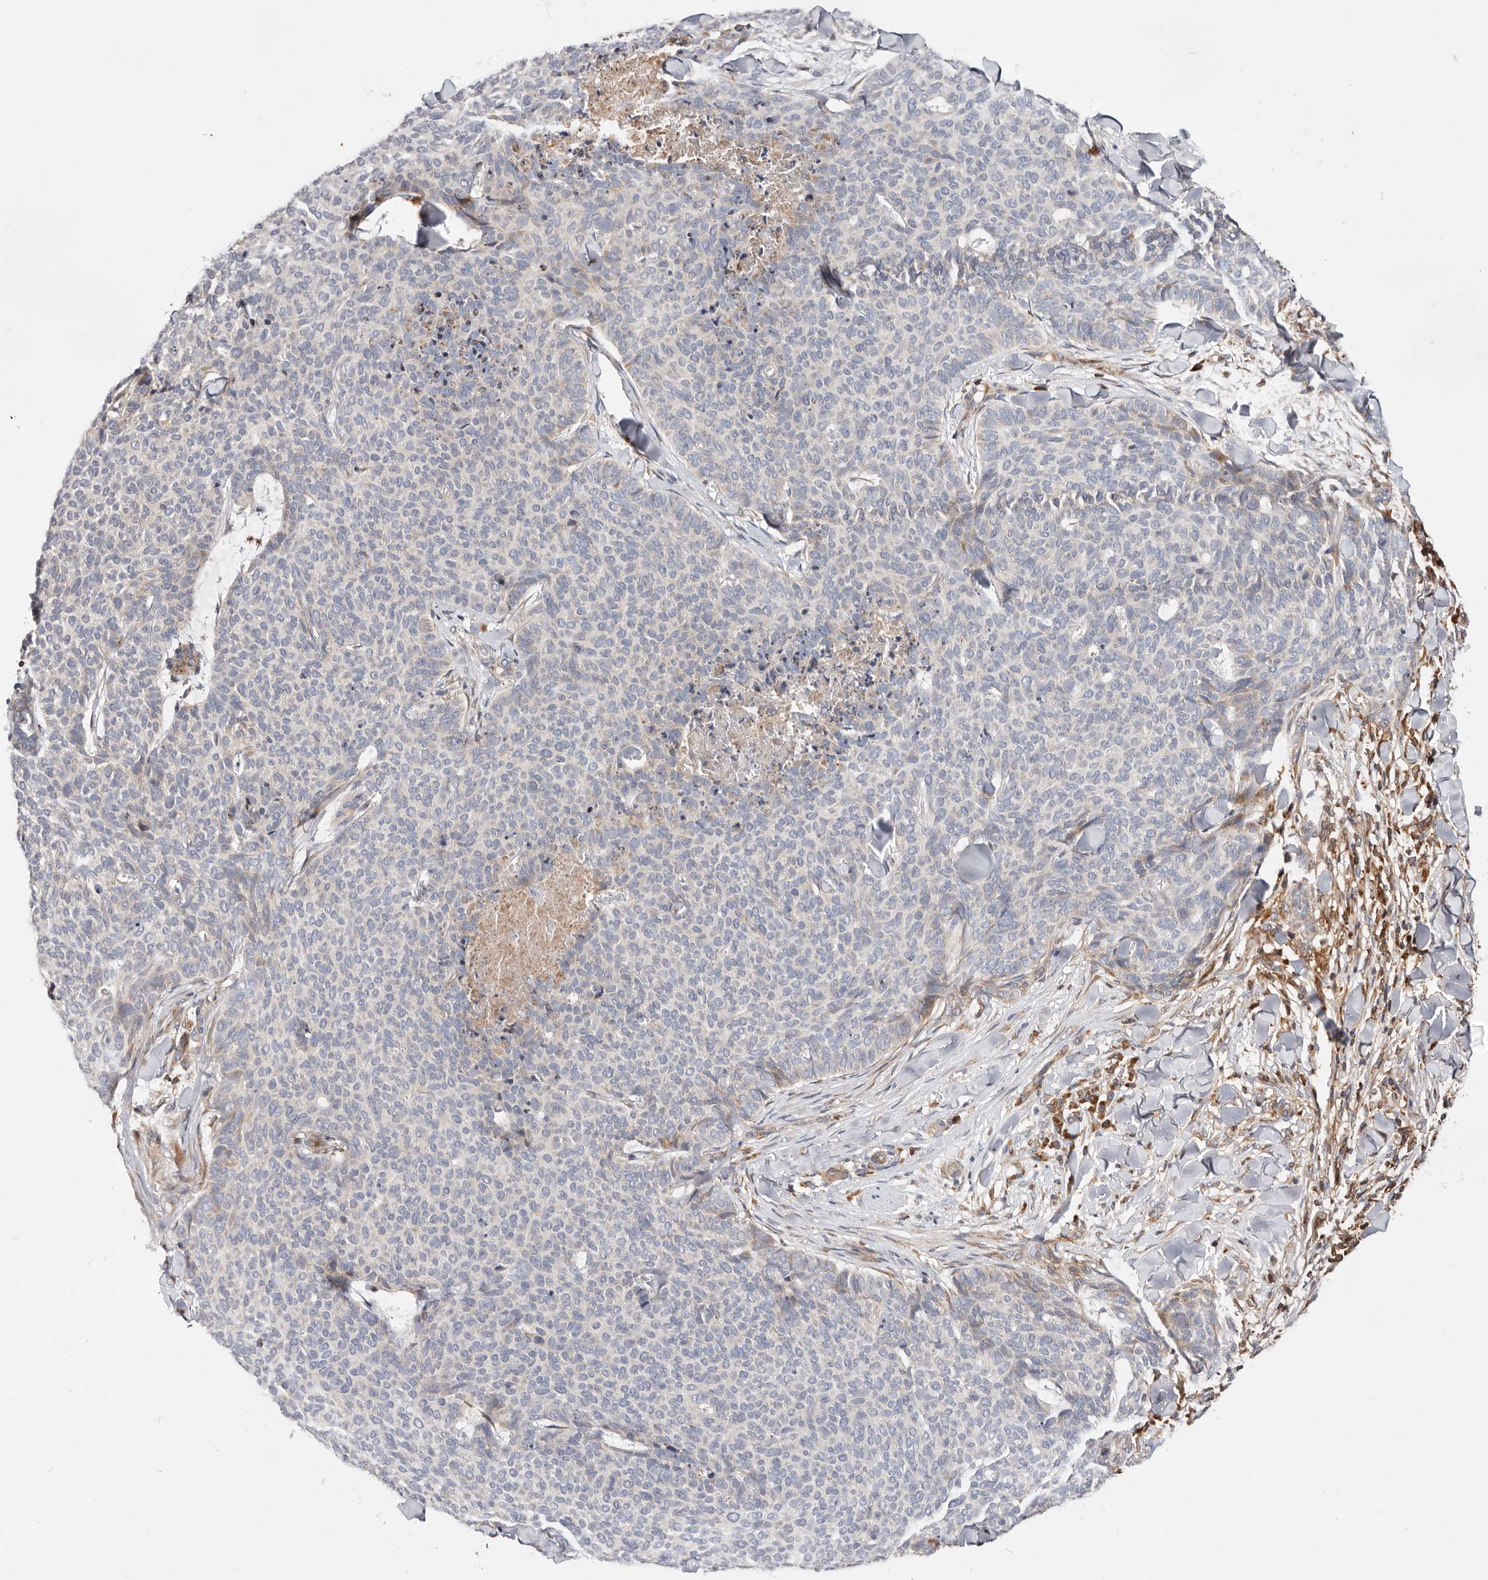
{"staining": {"intensity": "negative", "quantity": "none", "location": "none"}, "tissue": "skin cancer", "cell_type": "Tumor cells", "image_type": "cancer", "snomed": [{"axis": "morphology", "description": "Normal tissue, NOS"}, {"axis": "morphology", "description": "Basal cell carcinoma"}, {"axis": "topography", "description": "Skin"}], "caption": "Tumor cells are negative for brown protein staining in skin basal cell carcinoma.", "gene": "RNF213", "patient": {"sex": "male", "age": 50}}